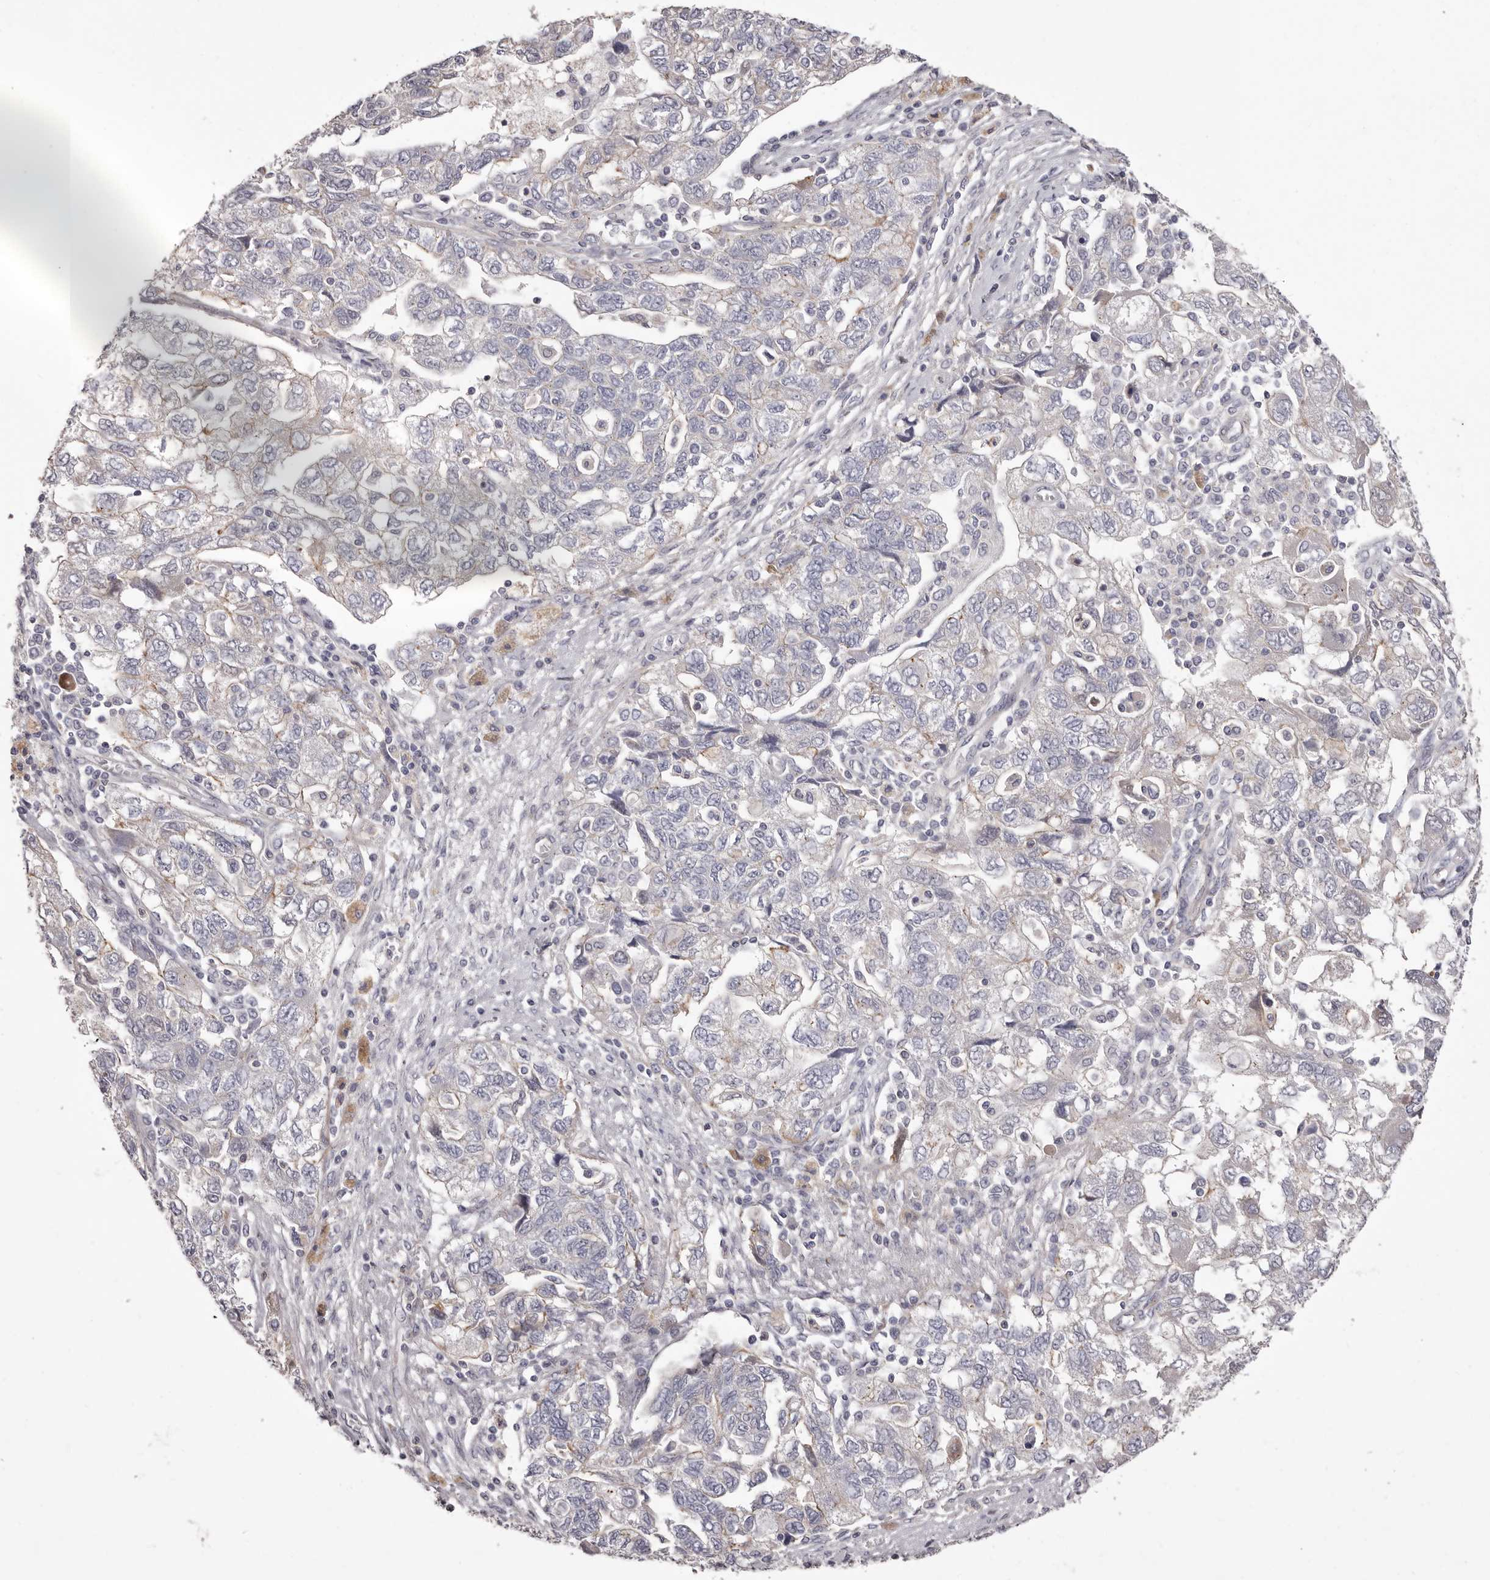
{"staining": {"intensity": "negative", "quantity": "none", "location": "none"}, "tissue": "ovarian cancer", "cell_type": "Tumor cells", "image_type": "cancer", "snomed": [{"axis": "morphology", "description": "Carcinoma, NOS"}, {"axis": "morphology", "description": "Cystadenocarcinoma, serous, NOS"}, {"axis": "topography", "description": "Ovary"}], "caption": "DAB immunohistochemical staining of carcinoma (ovarian) exhibits no significant expression in tumor cells. (DAB IHC, high magnification).", "gene": "PEG10", "patient": {"sex": "female", "age": 69}}